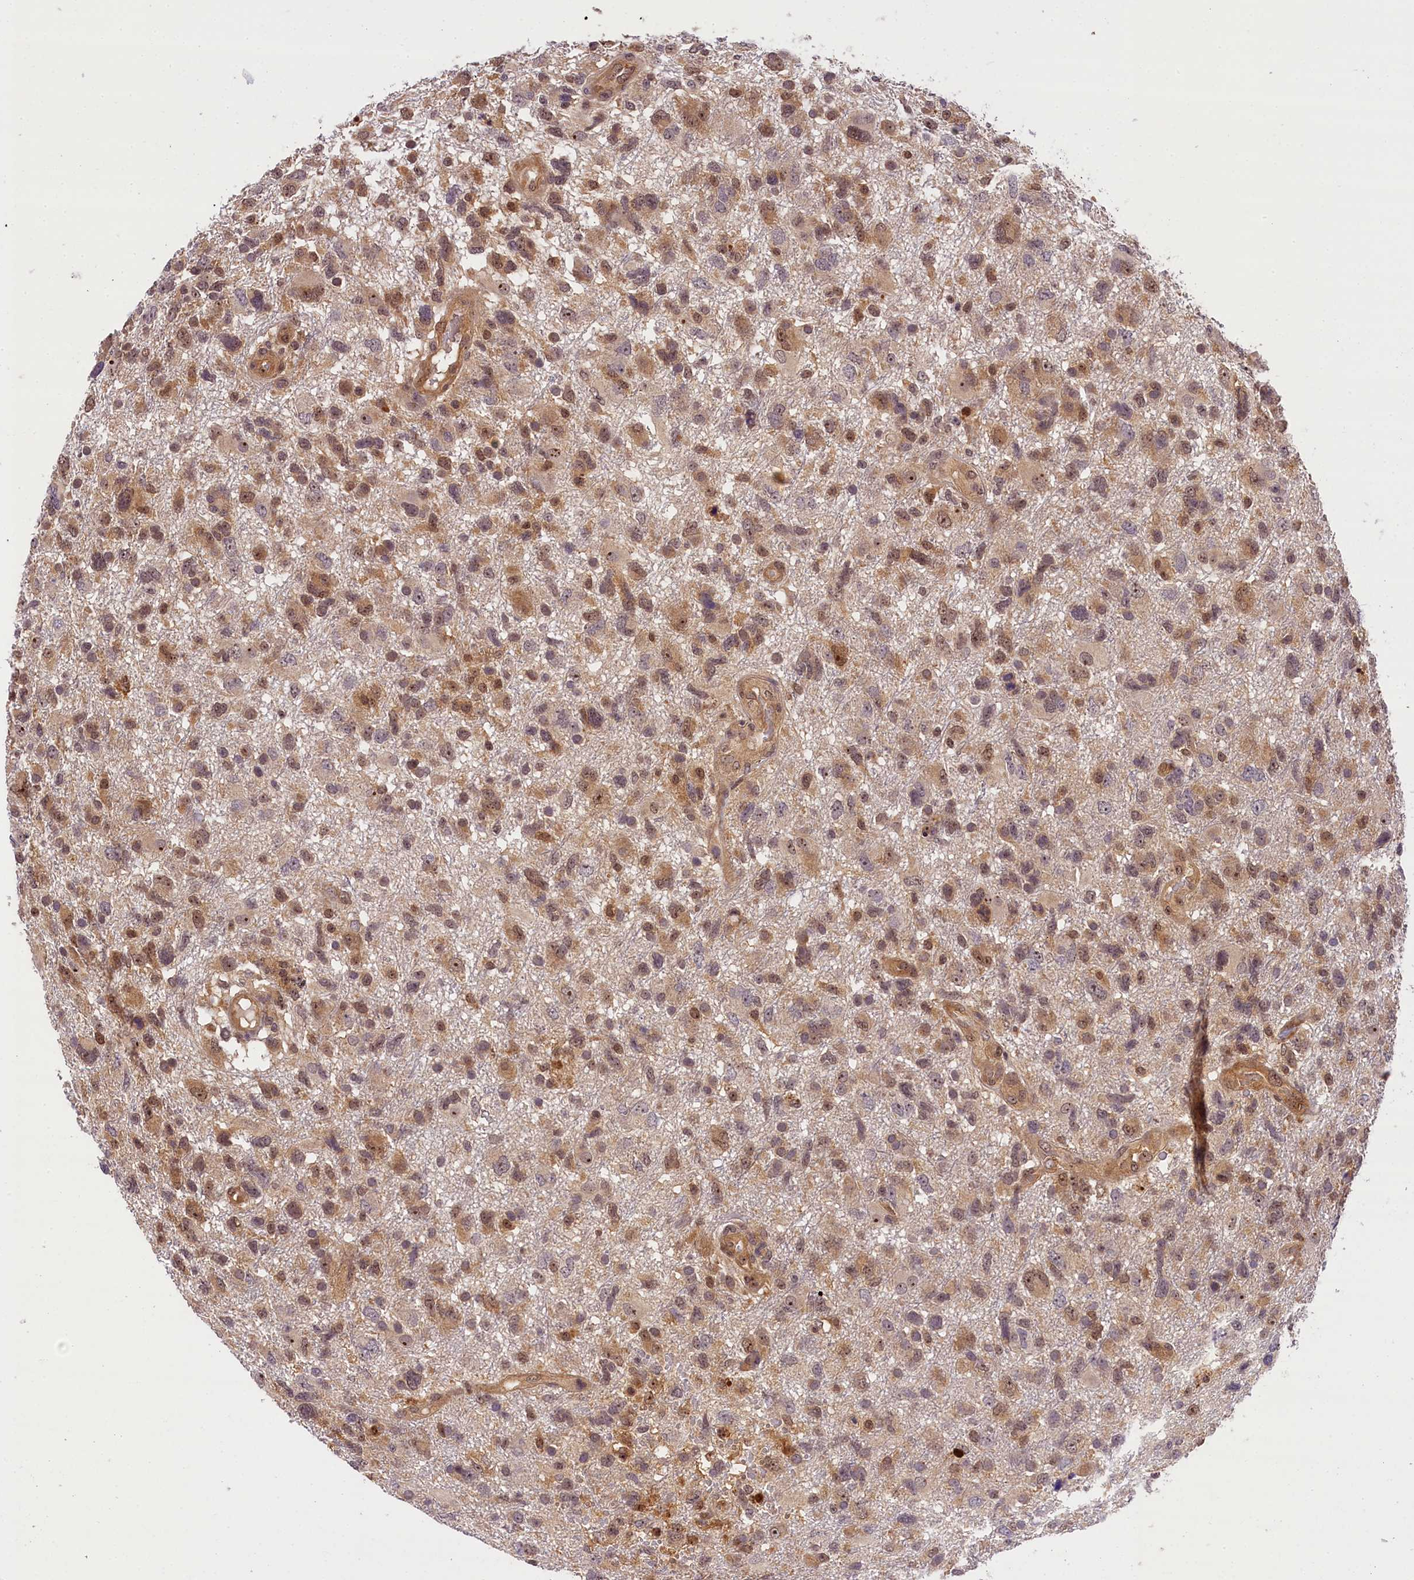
{"staining": {"intensity": "moderate", "quantity": ">75%", "location": "cytoplasmic/membranous,nuclear"}, "tissue": "glioma", "cell_type": "Tumor cells", "image_type": "cancer", "snomed": [{"axis": "morphology", "description": "Glioma, malignant, High grade"}, {"axis": "topography", "description": "Brain"}], "caption": "Glioma stained for a protein (brown) reveals moderate cytoplasmic/membranous and nuclear positive expression in about >75% of tumor cells.", "gene": "EIF6", "patient": {"sex": "male", "age": 61}}